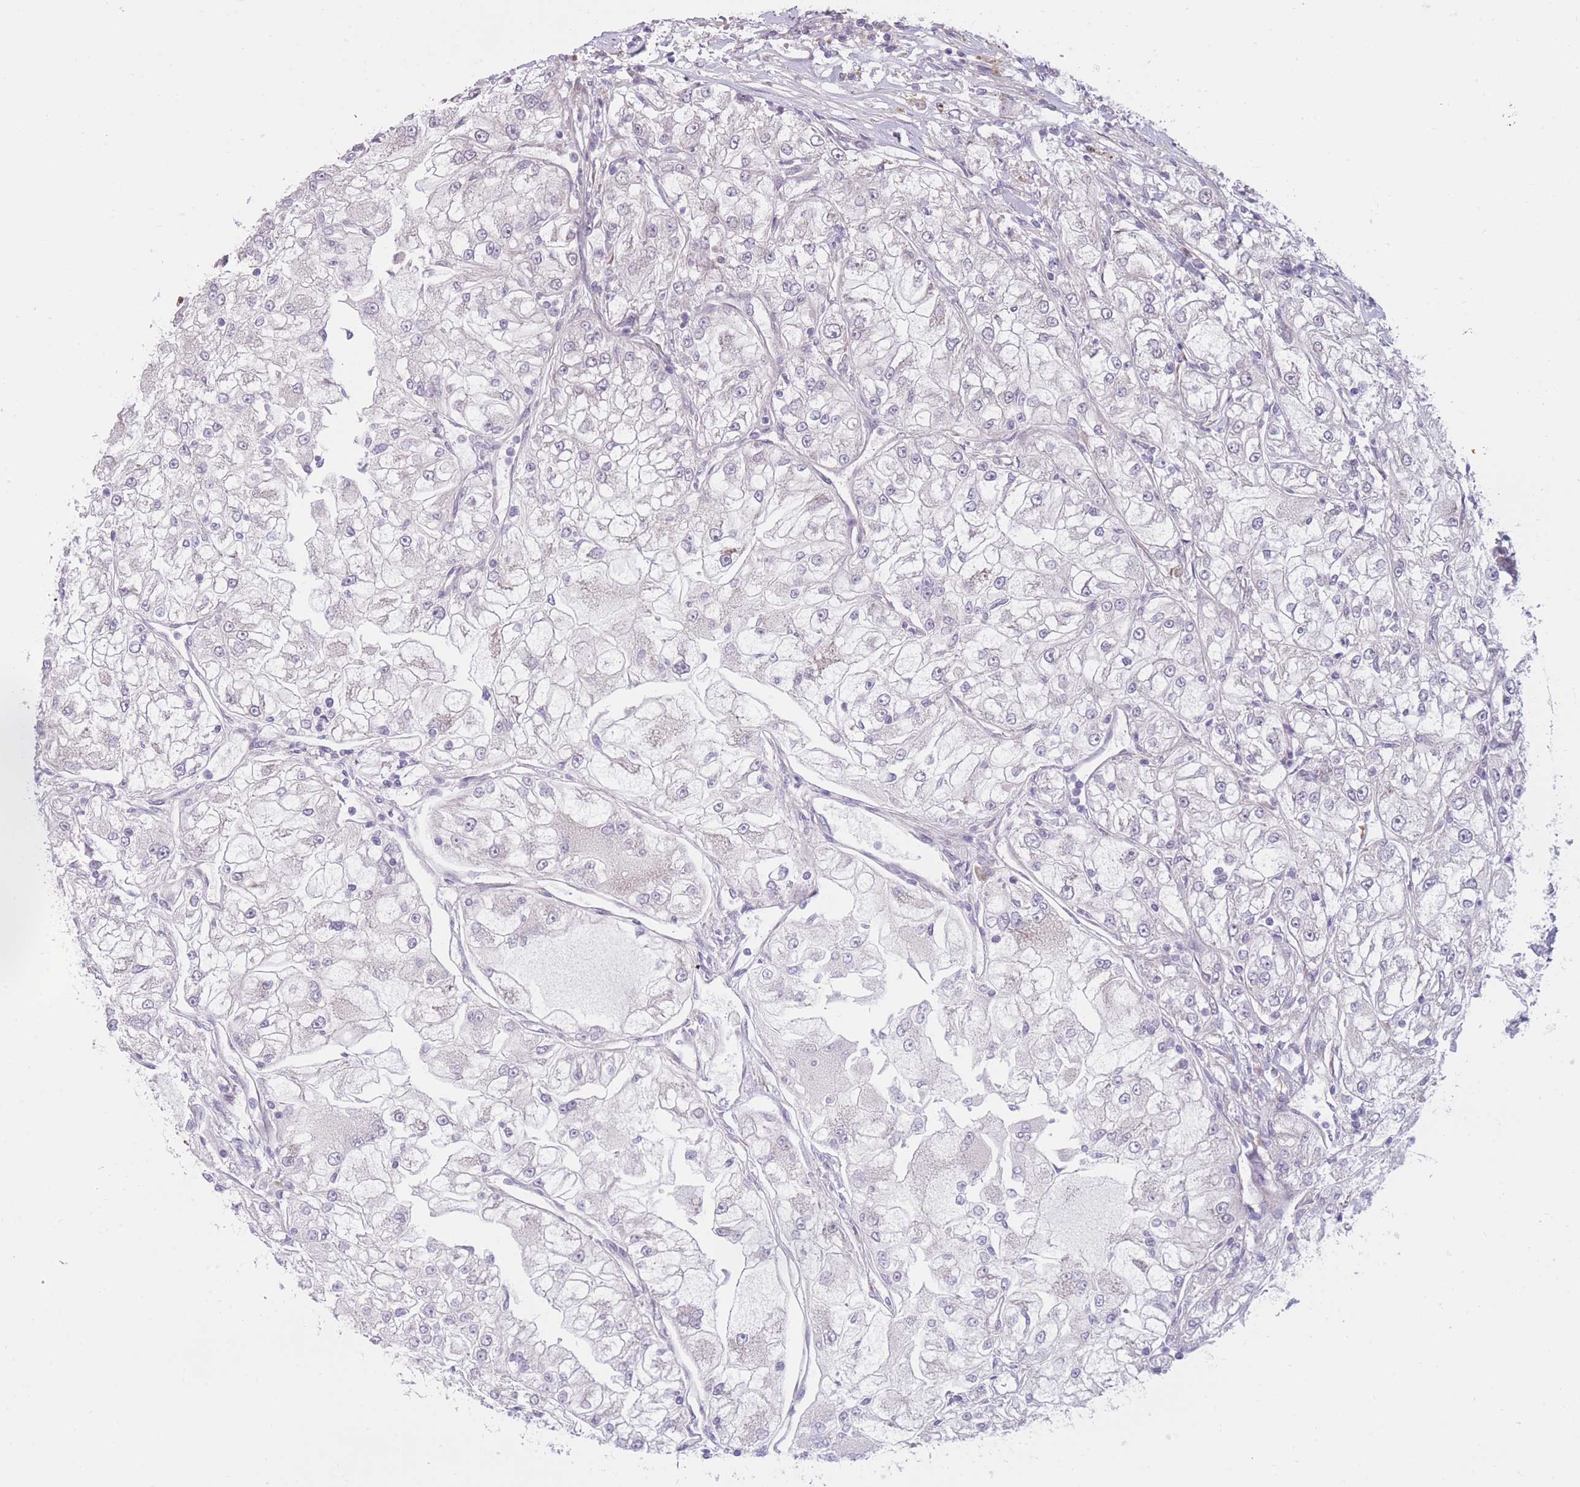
{"staining": {"intensity": "negative", "quantity": "none", "location": "none"}, "tissue": "renal cancer", "cell_type": "Tumor cells", "image_type": "cancer", "snomed": [{"axis": "morphology", "description": "Adenocarcinoma, NOS"}, {"axis": "topography", "description": "Kidney"}], "caption": "A photomicrograph of human adenocarcinoma (renal) is negative for staining in tumor cells. (IHC, brightfield microscopy, high magnification).", "gene": "COL27A1", "patient": {"sex": "female", "age": 72}}